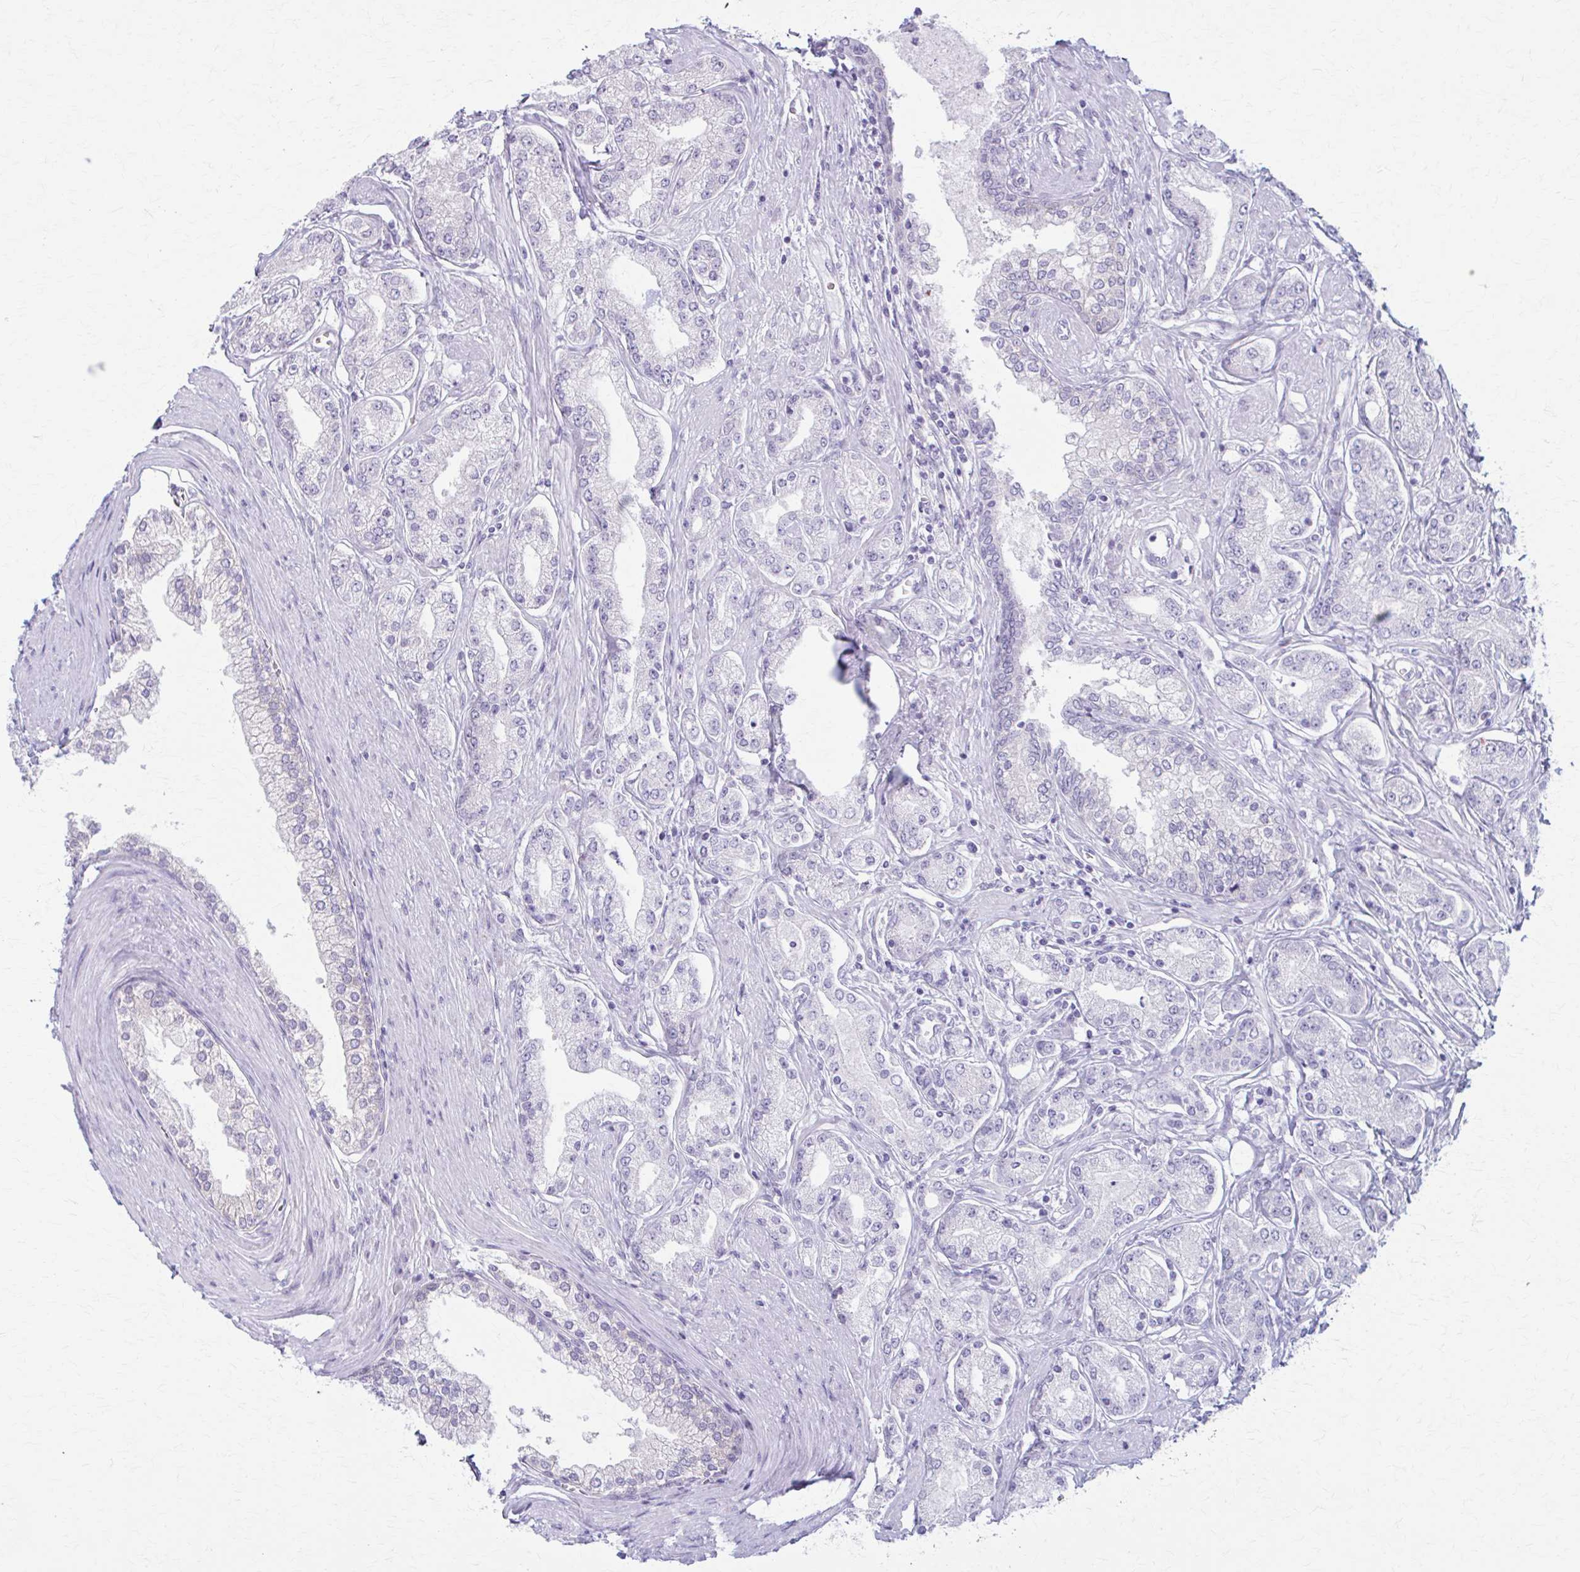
{"staining": {"intensity": "negative", "quantity": "none", "location": "none"}, "tissue": "prostate cancer", "cell_type": "Tumor cells", "image_type": "cancer", "snomed": [{"axis": "morphology", "description": "Adenocarcinoma, High grade"}, {"axis": "topography", "description": "Prostate"}], "caption": "The image exhibits no significant staining in tumor cells of prostate cancer (high-grade adenocarcinoma).", "gene": "PRKRA", "patient": {"sex": "male", "age": 66}}